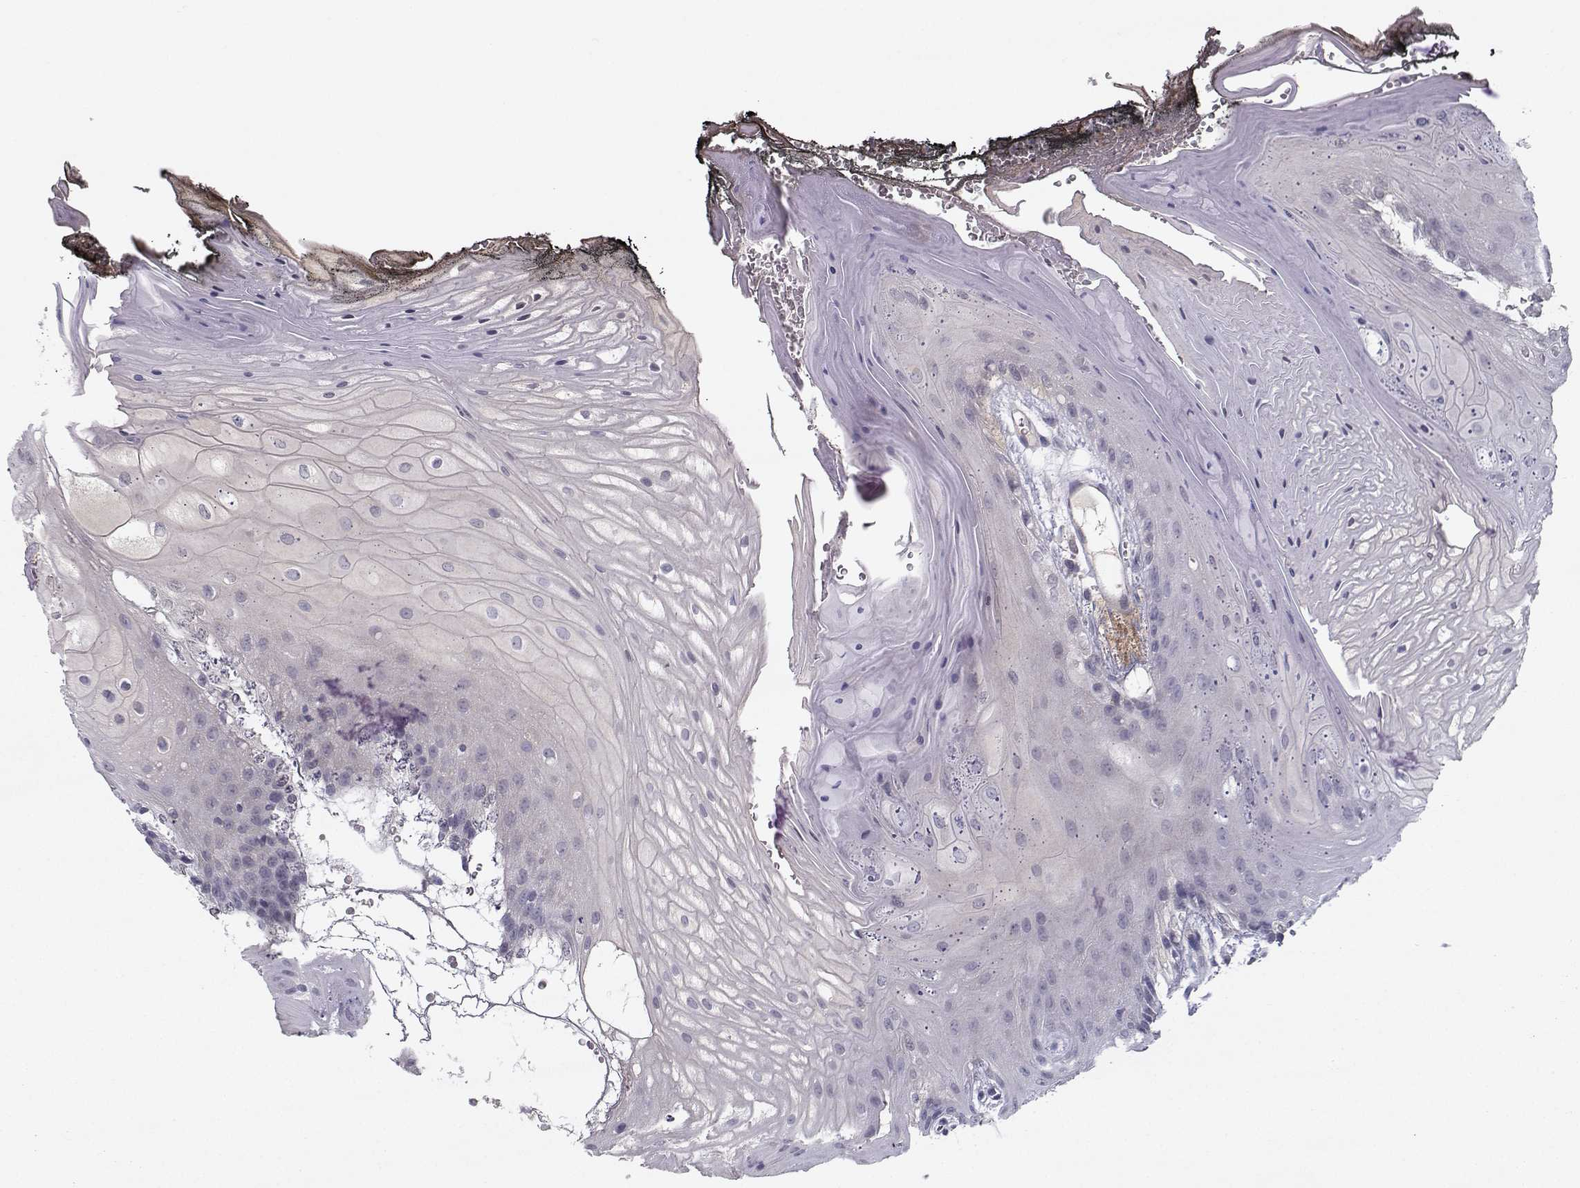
{"staining": {"intensity": "negative", "quantity": "none", "location": "none"}, "tissue": "oral mucosa", "cell_type": "Squamous epithelial cells", "image_type": "normal", "snomed": [{"axis": "morphology", "description": "Normal tissue, NOS"}, {"axis": "morphology", "description": "Squamous cell carcinoma, NOS"}, {"axis": "topography", "description": "Oral tissue"}, {"axis": "topography", "description": "Head-Neck"}], "caption": "The image shows no significant expression in squamous epithelial cells of oral mucosa. (DAB (3,3'-diaminobenzidine) immunohistochemistry visualized using brightfield microscopy, high magnification).", "gene": "OPRD1", "patient": {"sex": "male", "age": 65}}